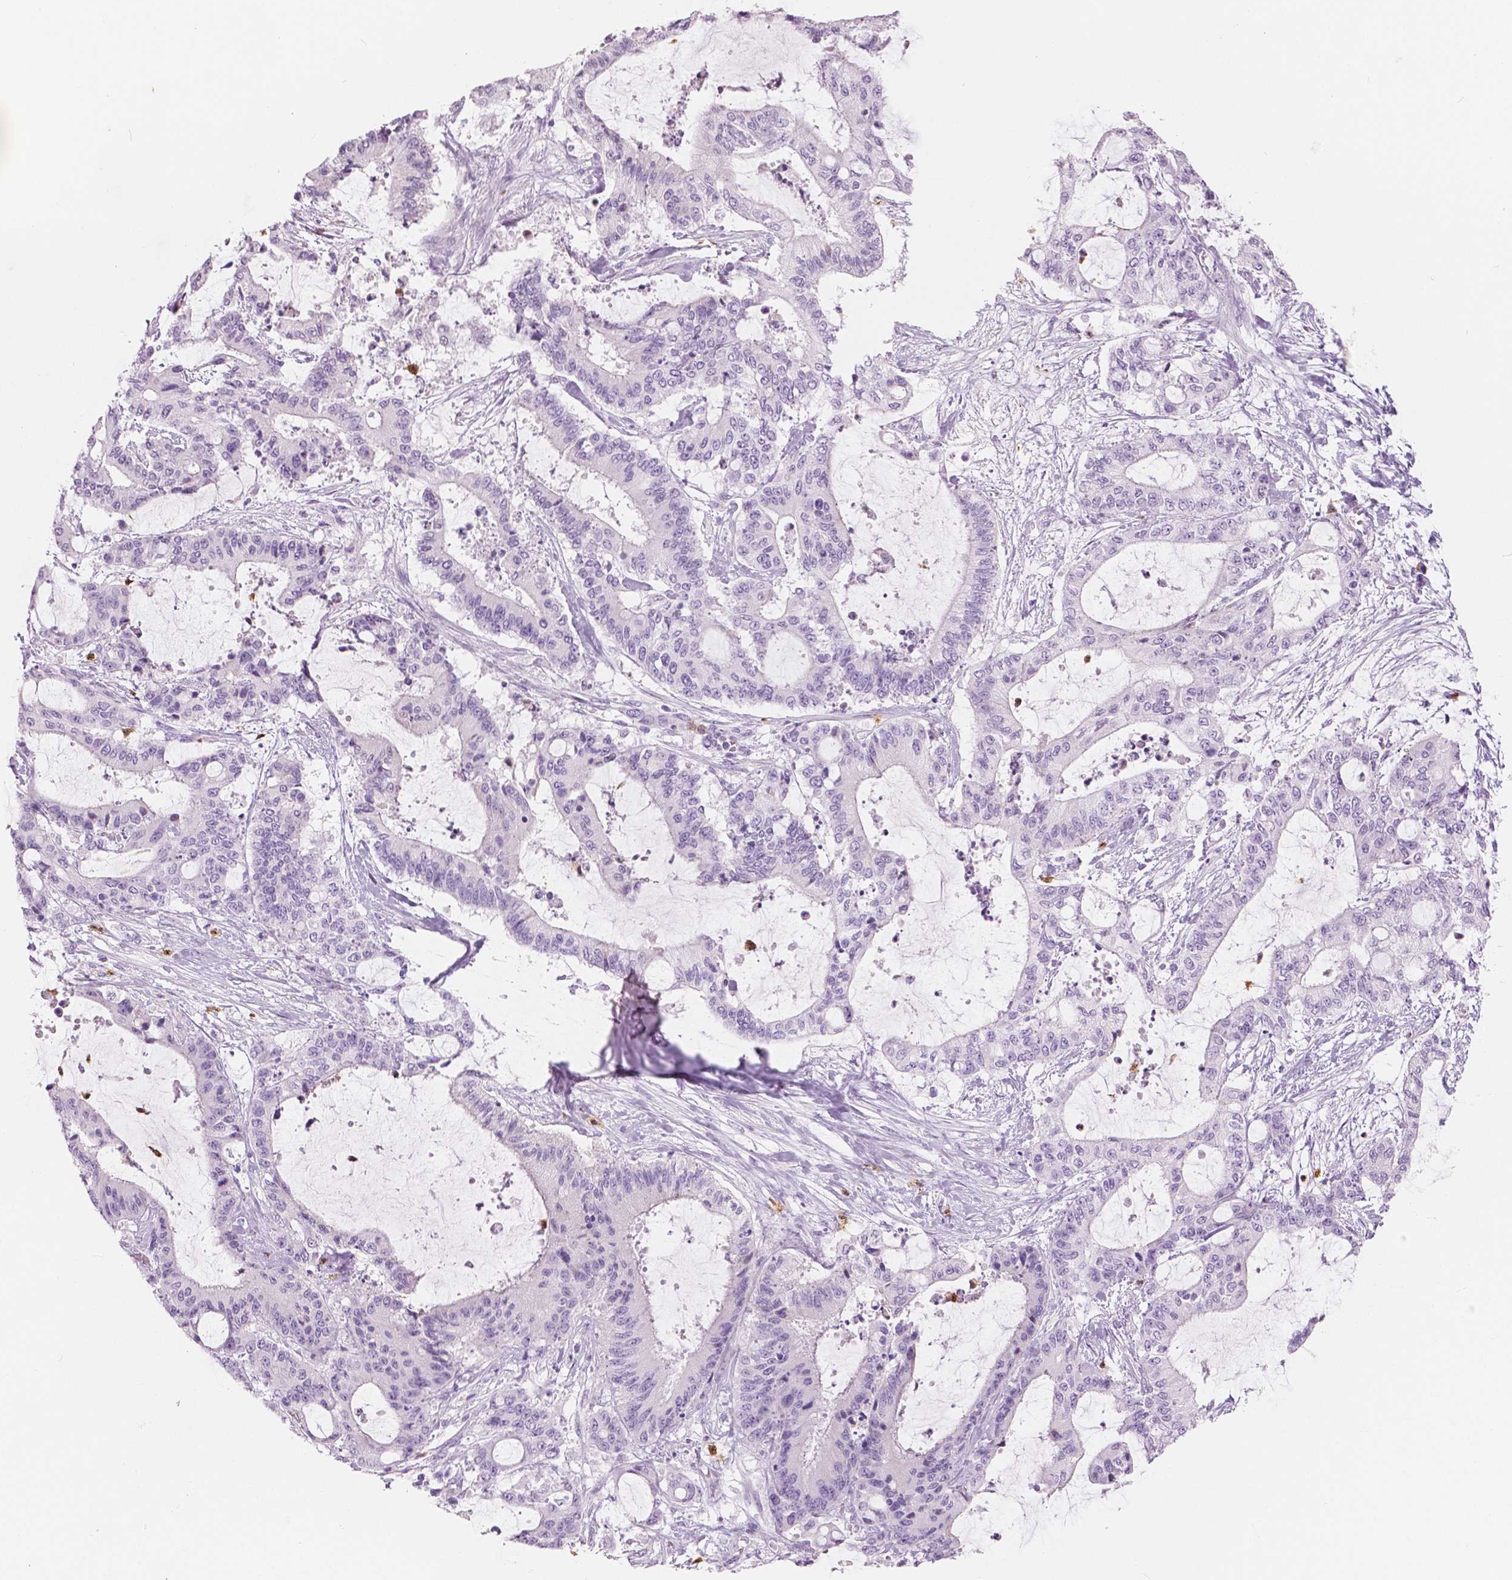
{"staining": {"intensity": "negative", "quantity": "none", "location": "none"}, "tissue": "liver cancer", "cell_type": "Tumor cells", "image_type": "cancer", "snomed": [{"axis": "morphology", "description": "Cholangiocarcinoma"}, {"axis": "topography", "description": "Liver"}], "caption": "Immunohistochemistry (IHC) photomicrograph of neoplastic tissue: human liver cholangiocarcinoma stained with DAB (3,3'-diaminobenzidine) displays no significant protein positivity in tumor cells.", "gene": "CXCR2", "patient": {"sex": "female", "age": 73}}